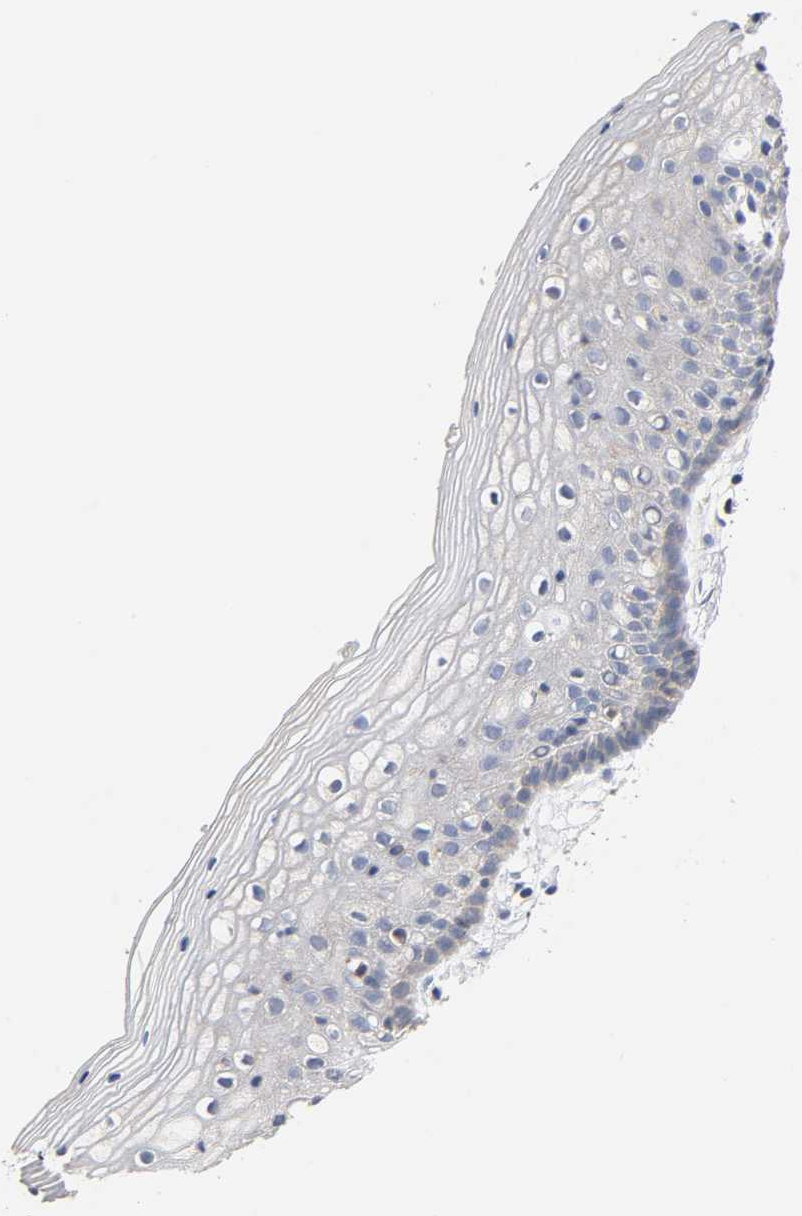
{"staining": {"intensity": "weak", "quantity": "<25%", "location": "cytoplasmic/membranous"}, "tissue": "vagina", "cell_type": "Squamous epithelial cells", "image_type": "normal", "snomed": [{"axis": "morphology", "description": "Normal tissue, NOS"}, {"axis": "topography", "description": "Vagina"}], "caption": "Immunohistochemical staining of benign vagina demonstrates no significant staining in squamous epithelial cells. (Stains: DAB (3,3'-diaminobenzidine) immunohistochemistry (IHC) with hematoxylin counter stain, Microscopy: brightfield microscopy at high magnification).", "gene": "MALT1", "patient": {"sex": "female", "age": 46}}